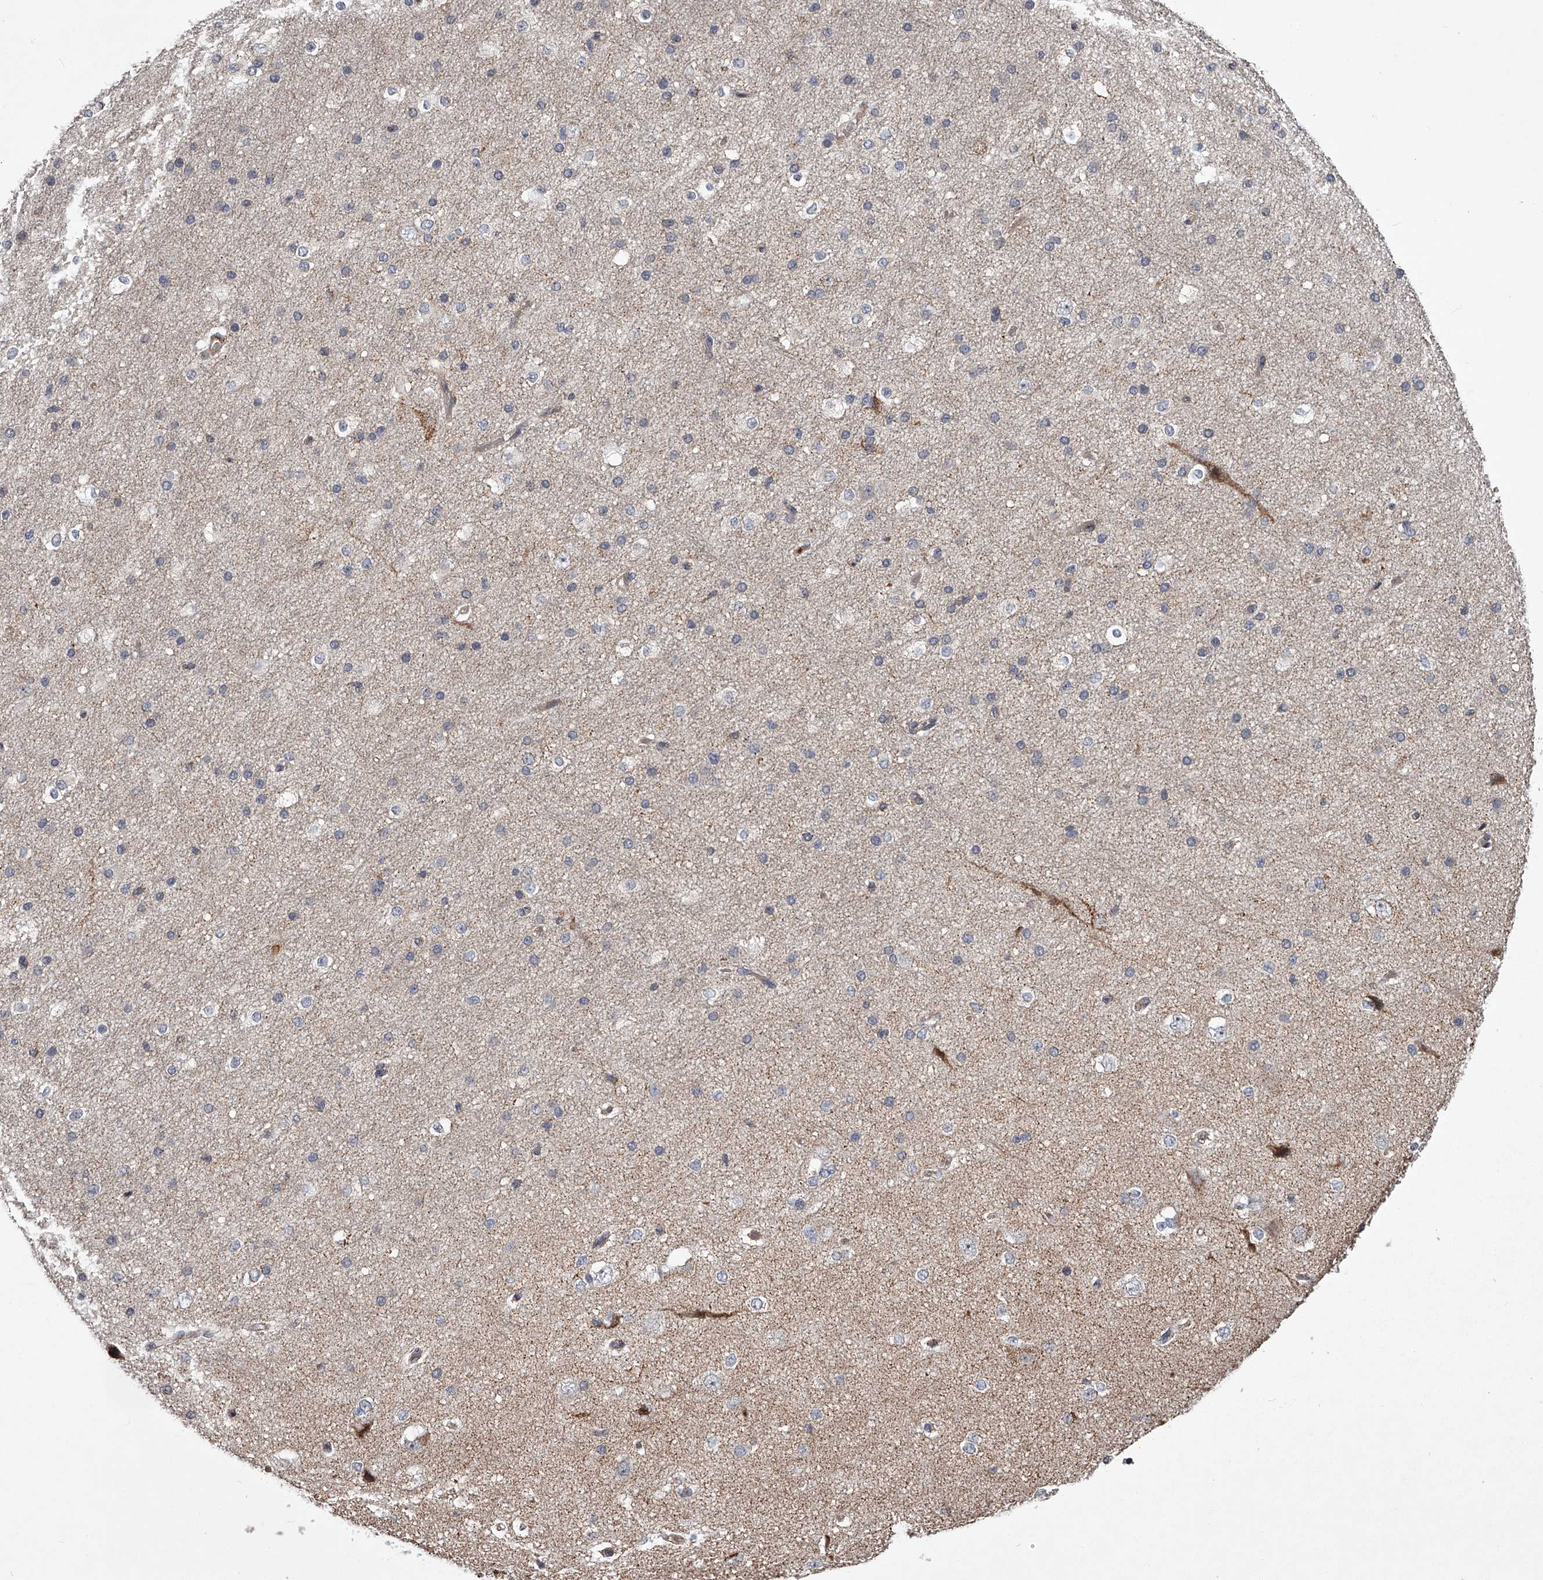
{"staining": {"intensity": "moderate", "quantity": ">75%", "location": "cytoplasmic/membranous"}, "tissue": "cerebral cortex", "cell_type": "Endothelial cells", "image_type": "normal", "snomed": [{"axis": "morphology", "description": "Normal tissue, NOS"}, {"axis": "morphology", "description": "Developmental malformation"}, {"axis": "topography", "description": "Cerebral cortex"}], "caption": "The photomicrograph exhibits immunohistochemical staining of normal cerebral cortex. There is moderate cytoplasmic/membranous staining is seen in about >75% of endothelial cells.", "gene": "RRP36", "patient": {"sex": "female", "age": 30}}